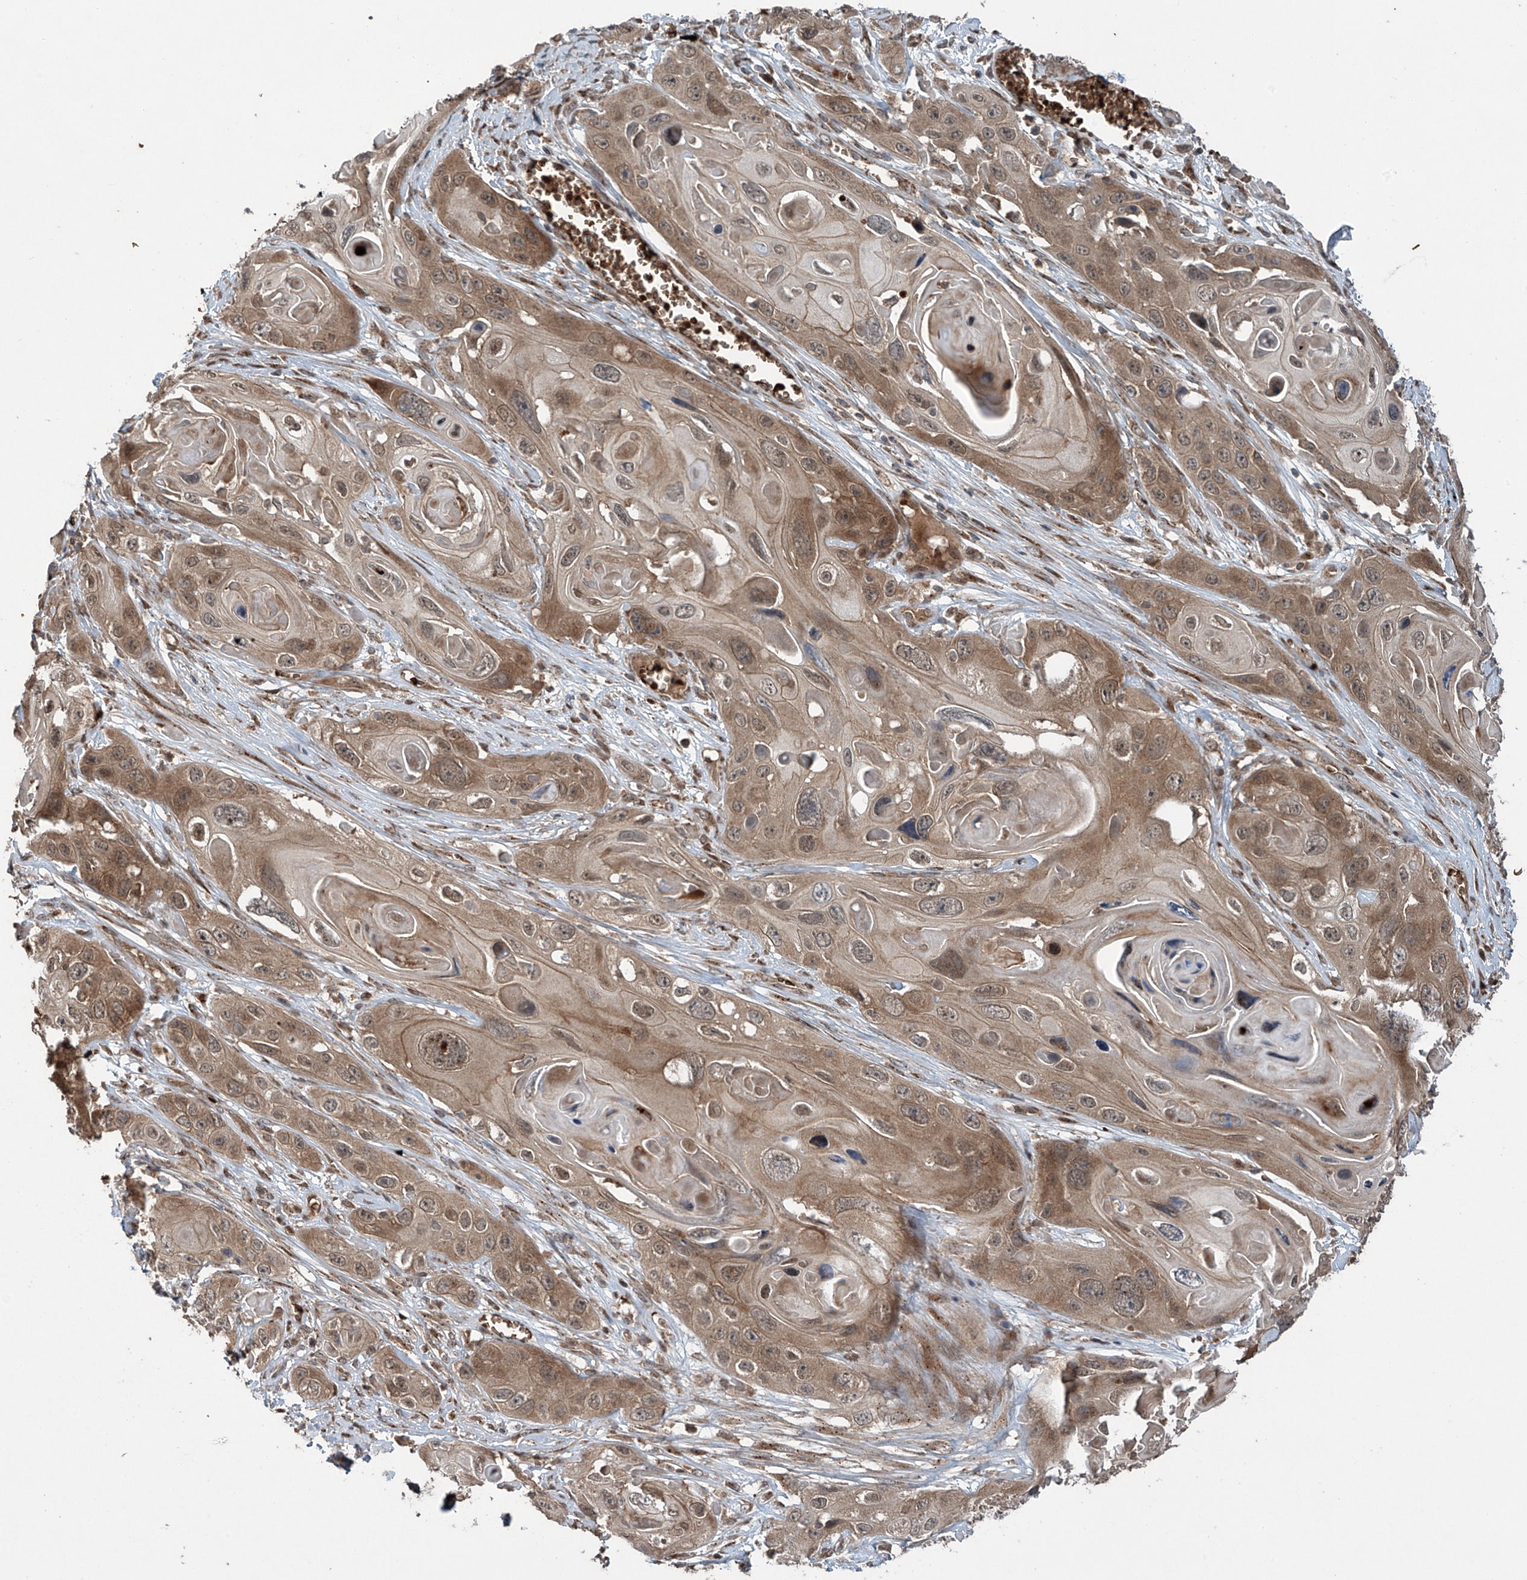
{"staining": {"intensity": "moderate", "quantity": "25%-75%", "location": "cytoplasmic/membranous"}, "tissue": "skin cancer", "cell_type": "Tumor cells", "image_type": "cancer", "snomed": [{"axis": "morphology", "description": "Squamous cell carcinoma, NOS"}, {"axis": "topography", "description": "Skin"}], "caption": "Immunohistochemistry micrograph of skin cancer stained for a protein (brown), which demonstrates medium levels of moderate cytoplasmic/membranous positivity in about 25%-75% of tumor cells.", "gene": "ZDHHC9", "patient": {"sex": "male", "age": 55}}